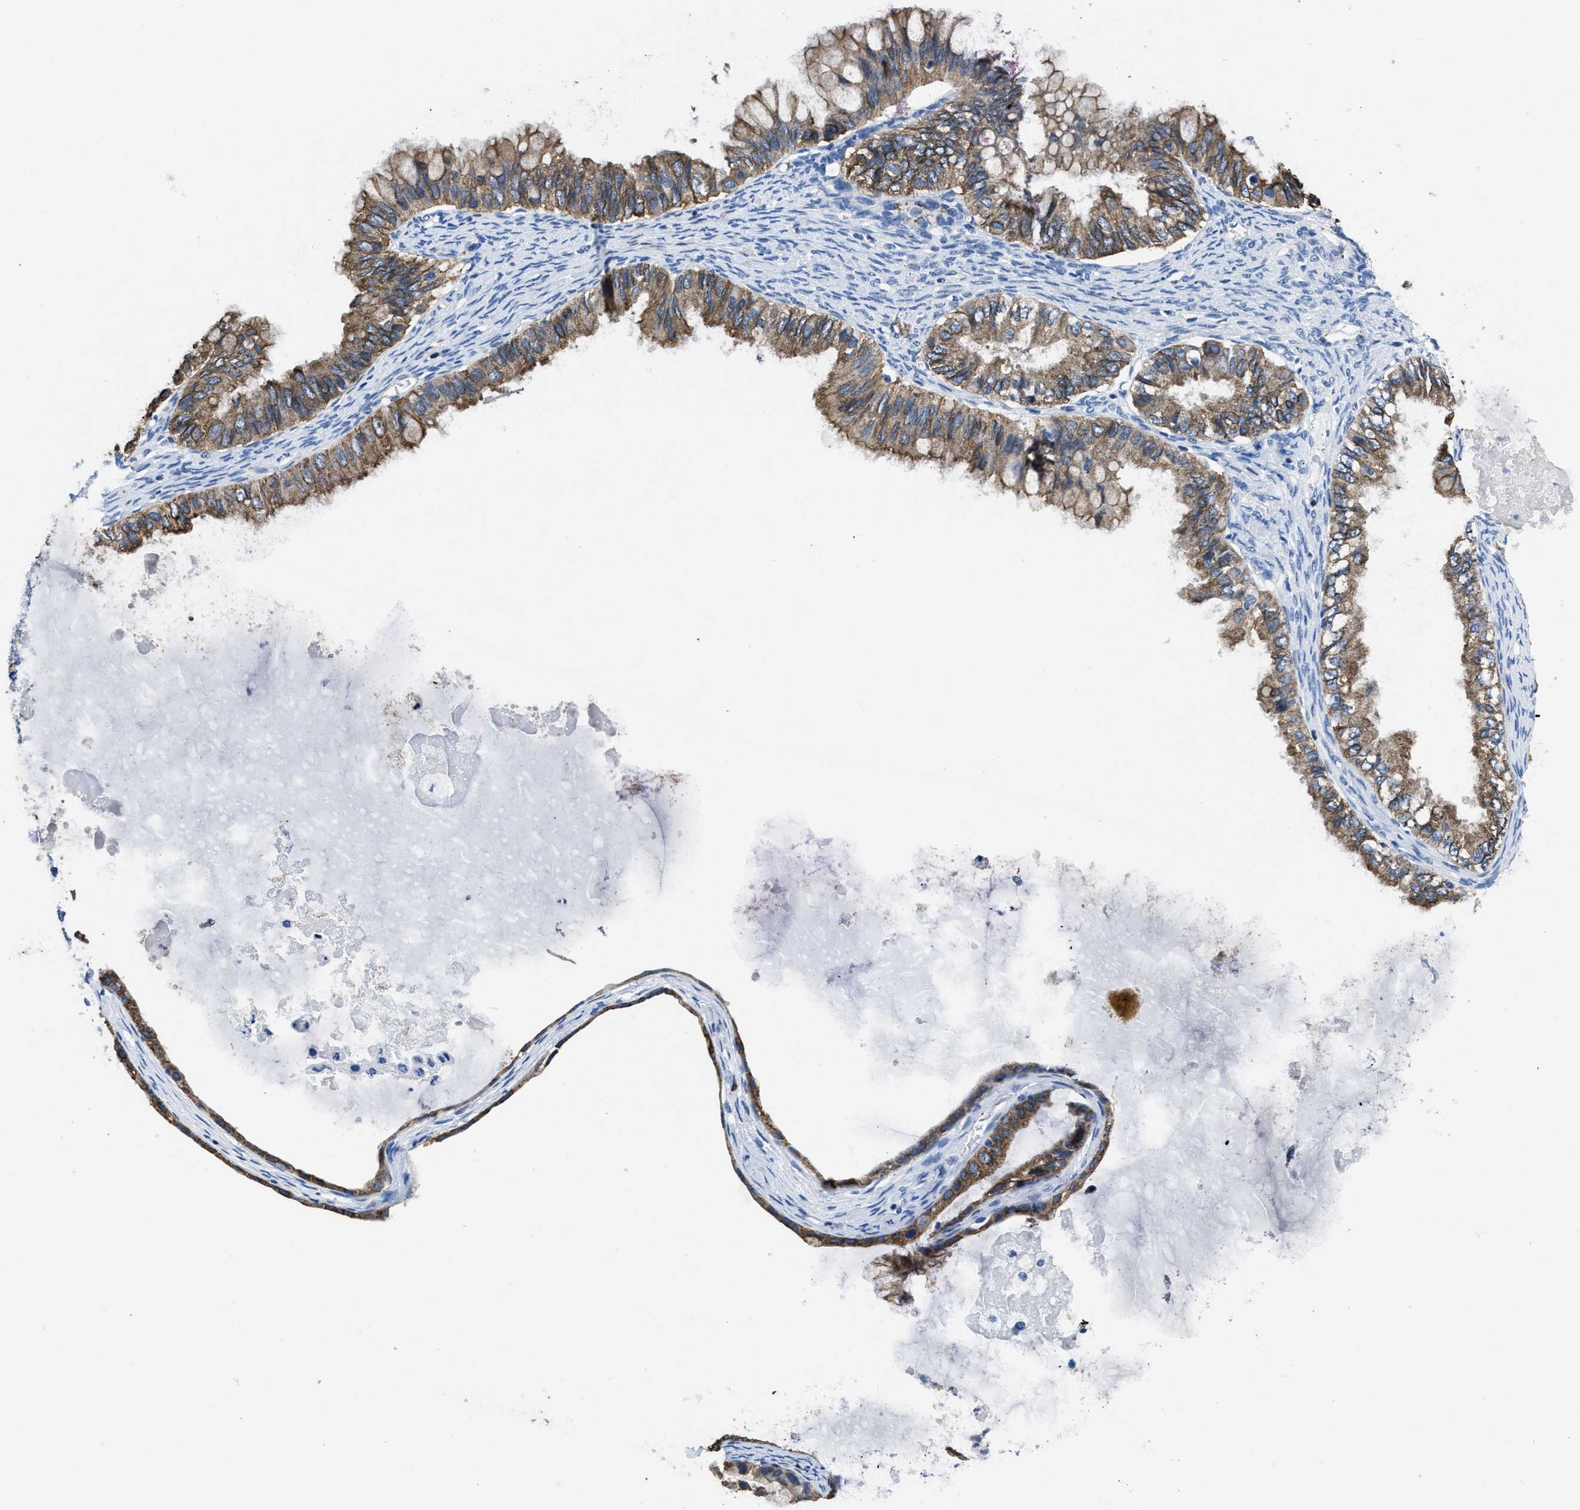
{"staining": {"intensity": "moderate", "quantity": ">75%", "location": "cytoplasmic/membranous"}, "tissue": "ovarian cancer", "cell_type": "Tumor cells", "image_type": "cancer", "snomed": [{"axis": "morphology", "description": "Cystadenocarcinoma, mucinous, NOS"}, {"axis": "topography", "description": "Ovary"}], "caption": "Protein staining exhibits moderate cytoplasmic/membranous expression in approximately >75% of tumor cells in mucinous cystadenocarcinoma (ovarian).", "gene": "ITGA3", "patient": {"sex": "female", "age": 80}}